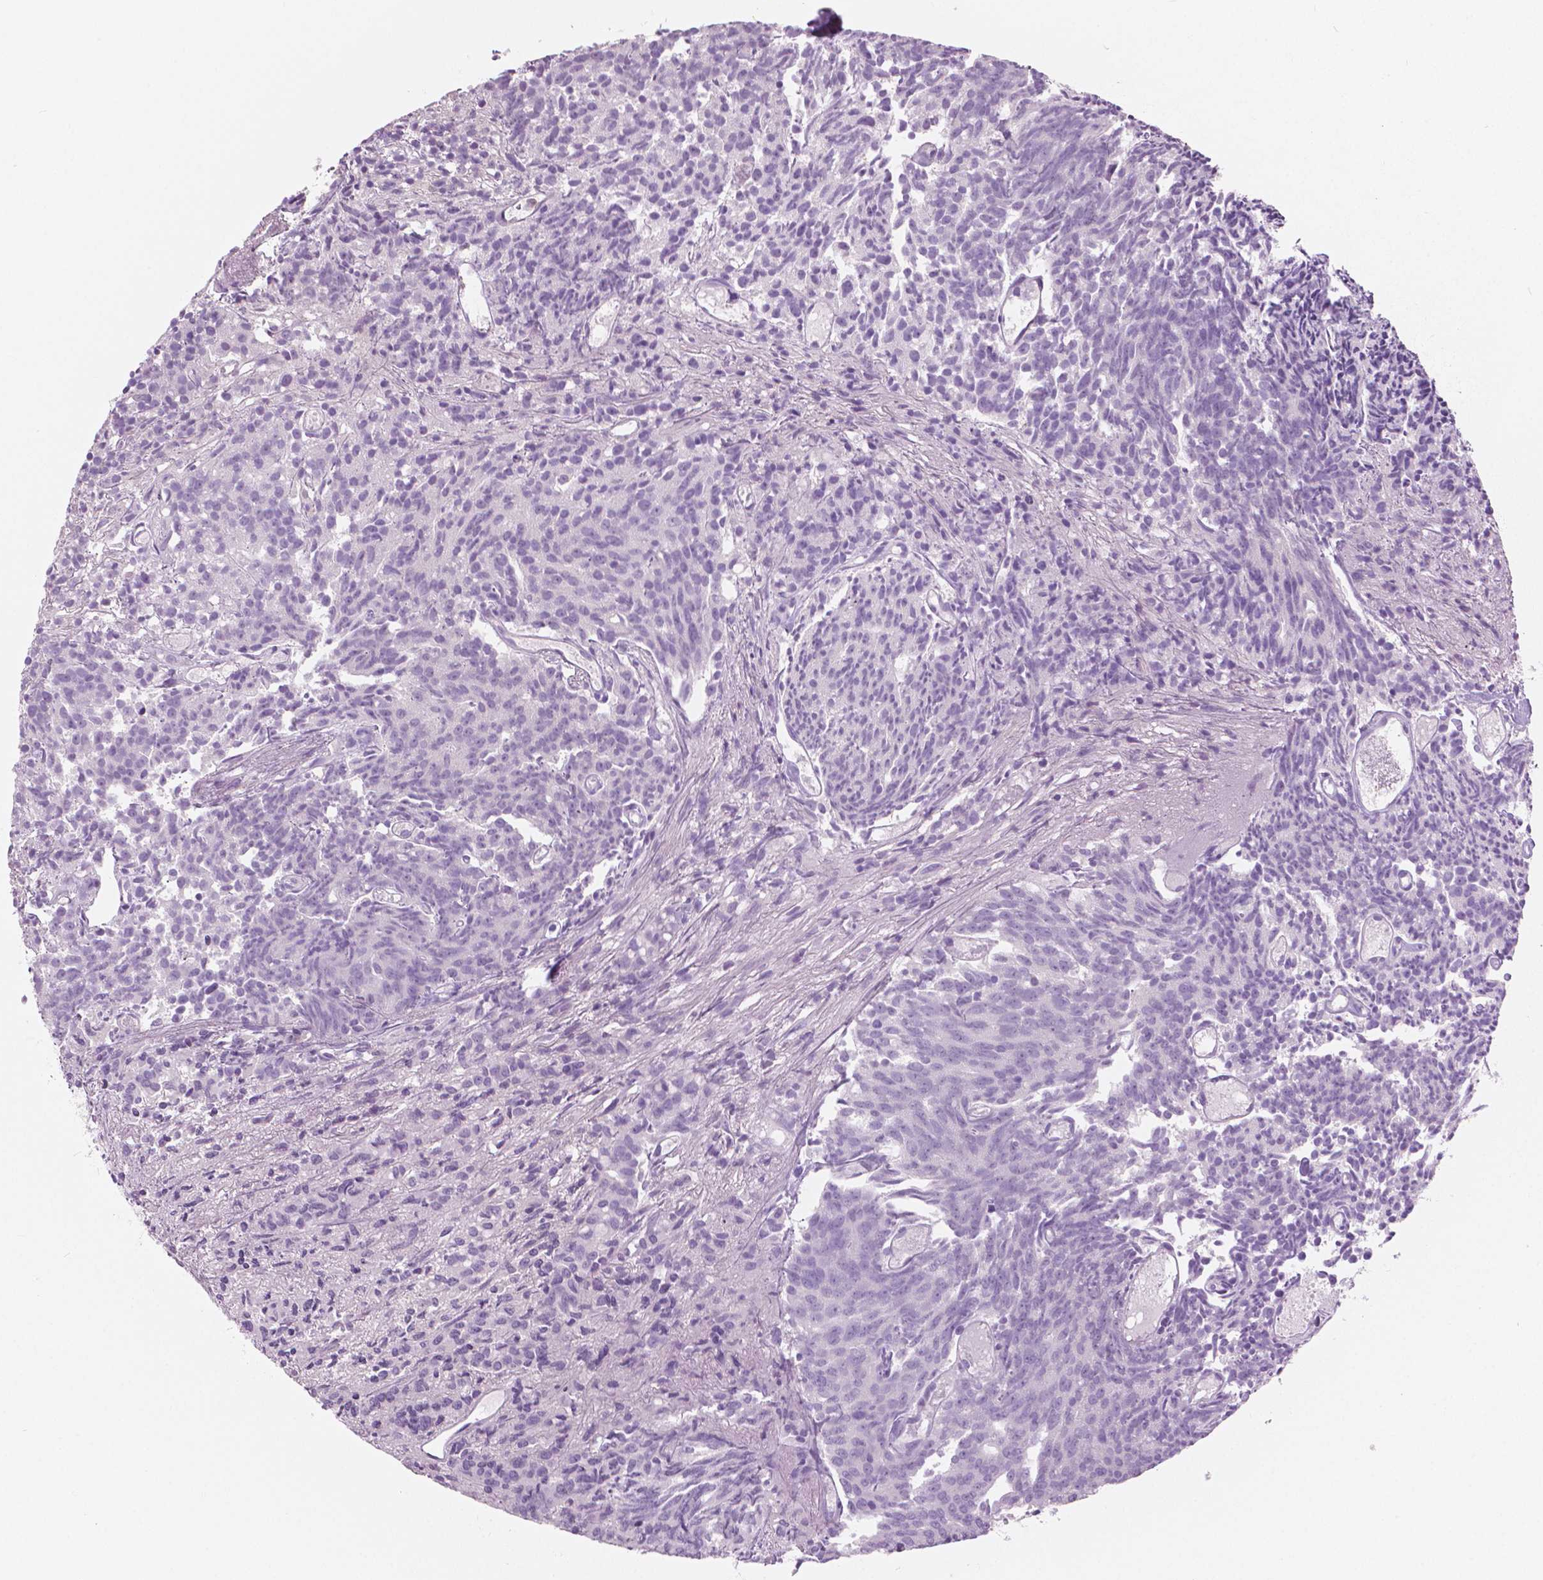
{"staining": {"intensity": "negative", "quantity": "none", "location": "none"}, "tissue": "prostate cancer", "cell_type": "Tumor cells", "image_type": "cancer", "snomed": [{"axis": "morphology", "description": "Adenocarcinoma, High grade"}, {"axis": "topography", "description": "Prostate"}], "caption": "High magnification brightfield microscopy of high-grade adenocarcinoma (prostate) stained with DAB (3,3'-diaminobenzidine) (brown) and counterstained with hematoxylin (blue): tumor cells show no significant staining.", "gene": "GALM", "patient": {"sex": "male", "age": 58}}